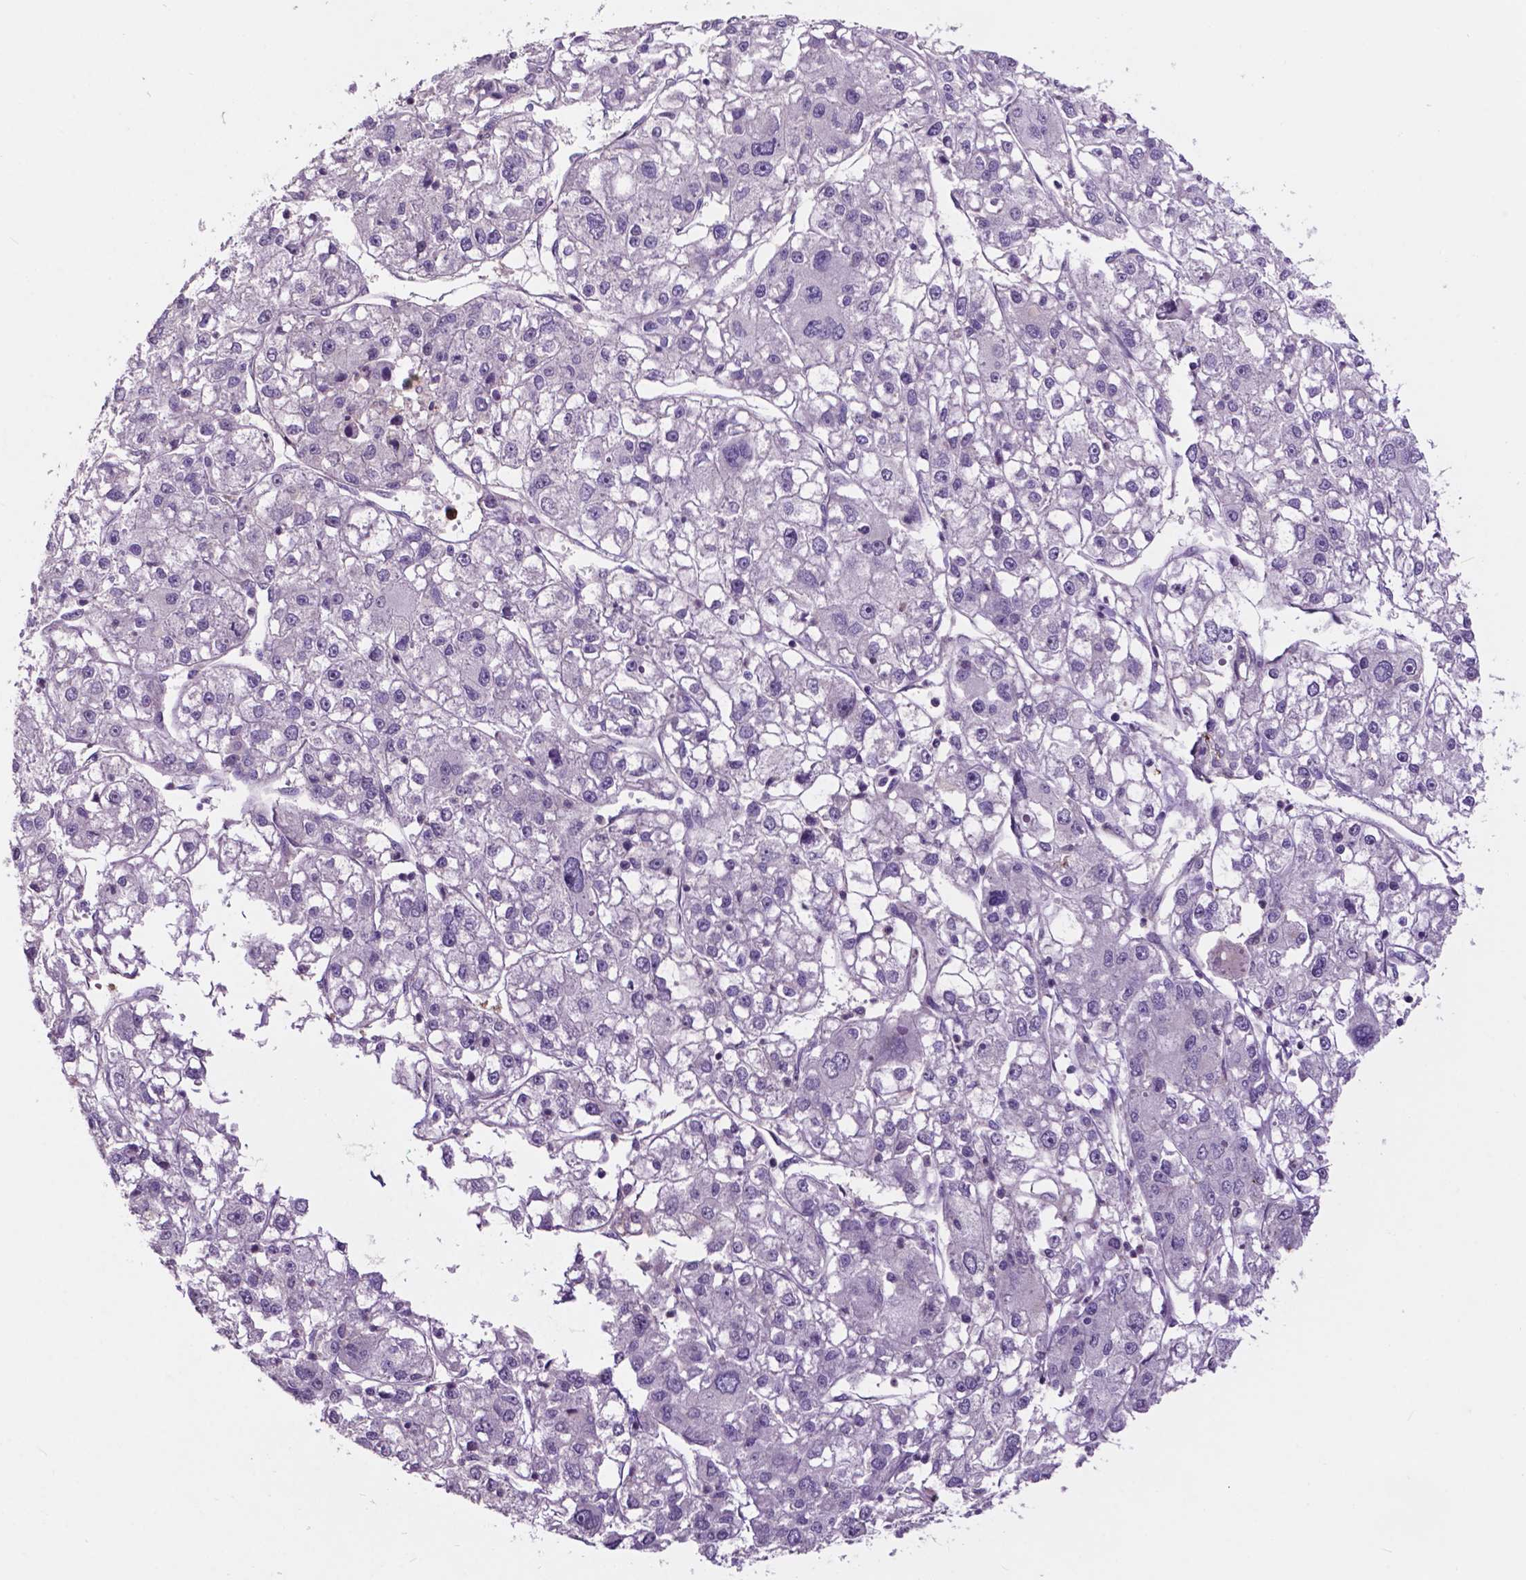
{"staining": {"intensity": "negative", "quantity": "none", "location": "none"}, "tissue": "liver cancer", "cell_type": "Tumor cells", "image_type": "cancer", "snomed": [{"axis": "morphology", "description": "Carcinoma, Hepatocellular, NOS"}, {"axis": "topography", "description": "Liver"}], "caption": "An IHC micrograph of liver cancer (hepatocellular carcinoma) is shown. There is no staining in tumor cells of liver cancer (hepatocellular carcinoma).", "gene": "PLSCR1", "patient": {"sex": "male", "age": 56}}